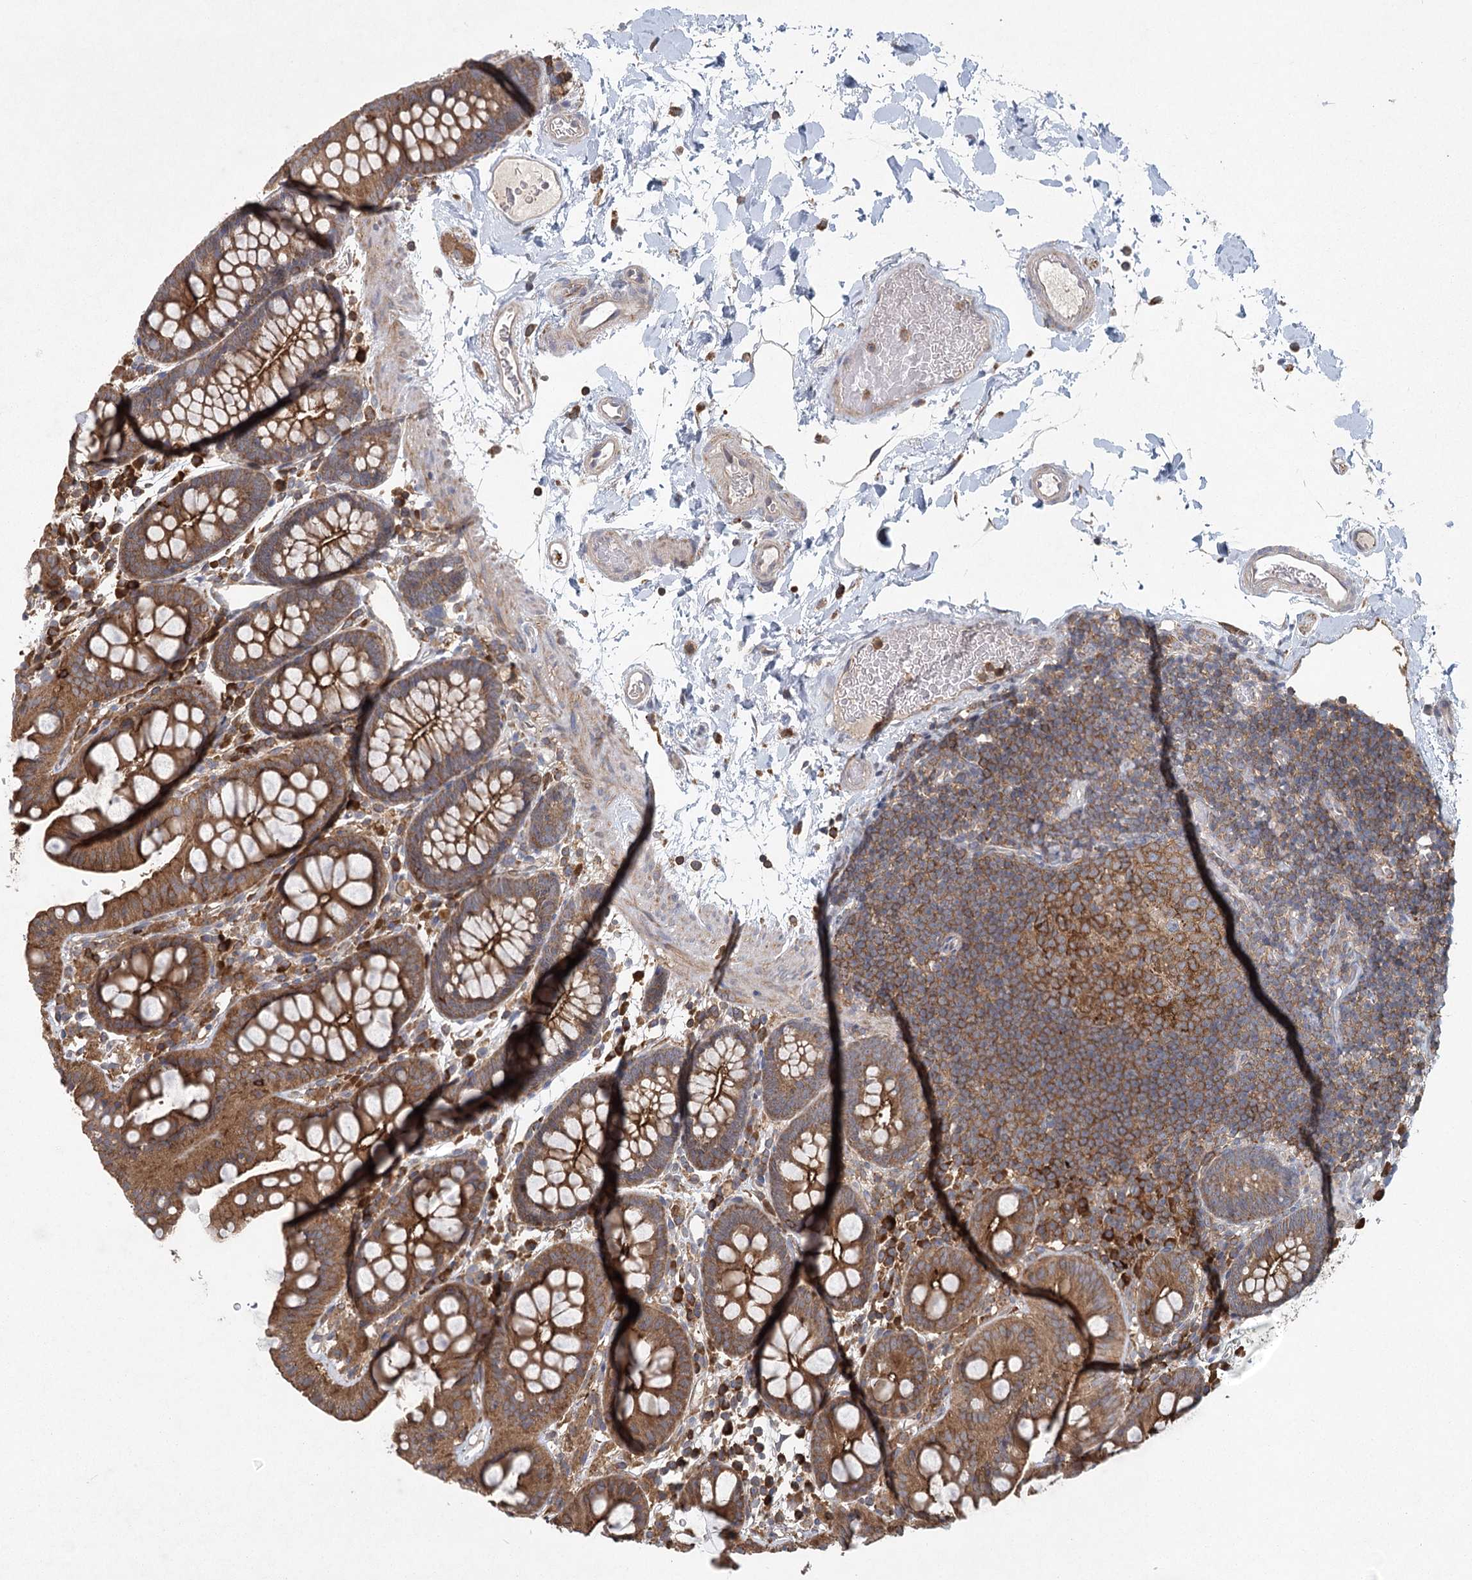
{"staining": {"intensity": "moderate", "quantity": "25%-75%", "location": "cytoplasmic/membranous"}, "tissue": "colon", "cell_type": "Endothelial cells", "image_type": "normal", "snomed": [{"axis": "morphology", "description": "Normal tissue, NOS"}, {"axis": "topography", "description": "Colon"}], "caption": "The photomicrograph exhibits immunohistochemical staining of unremarkable colon. There is moderate cytoplasmic/membranous staining is identified in about 25%-75% of endothelial cells.", "gene": "PLEKHA7", "patient": {"sex": "male", "age": 75}}